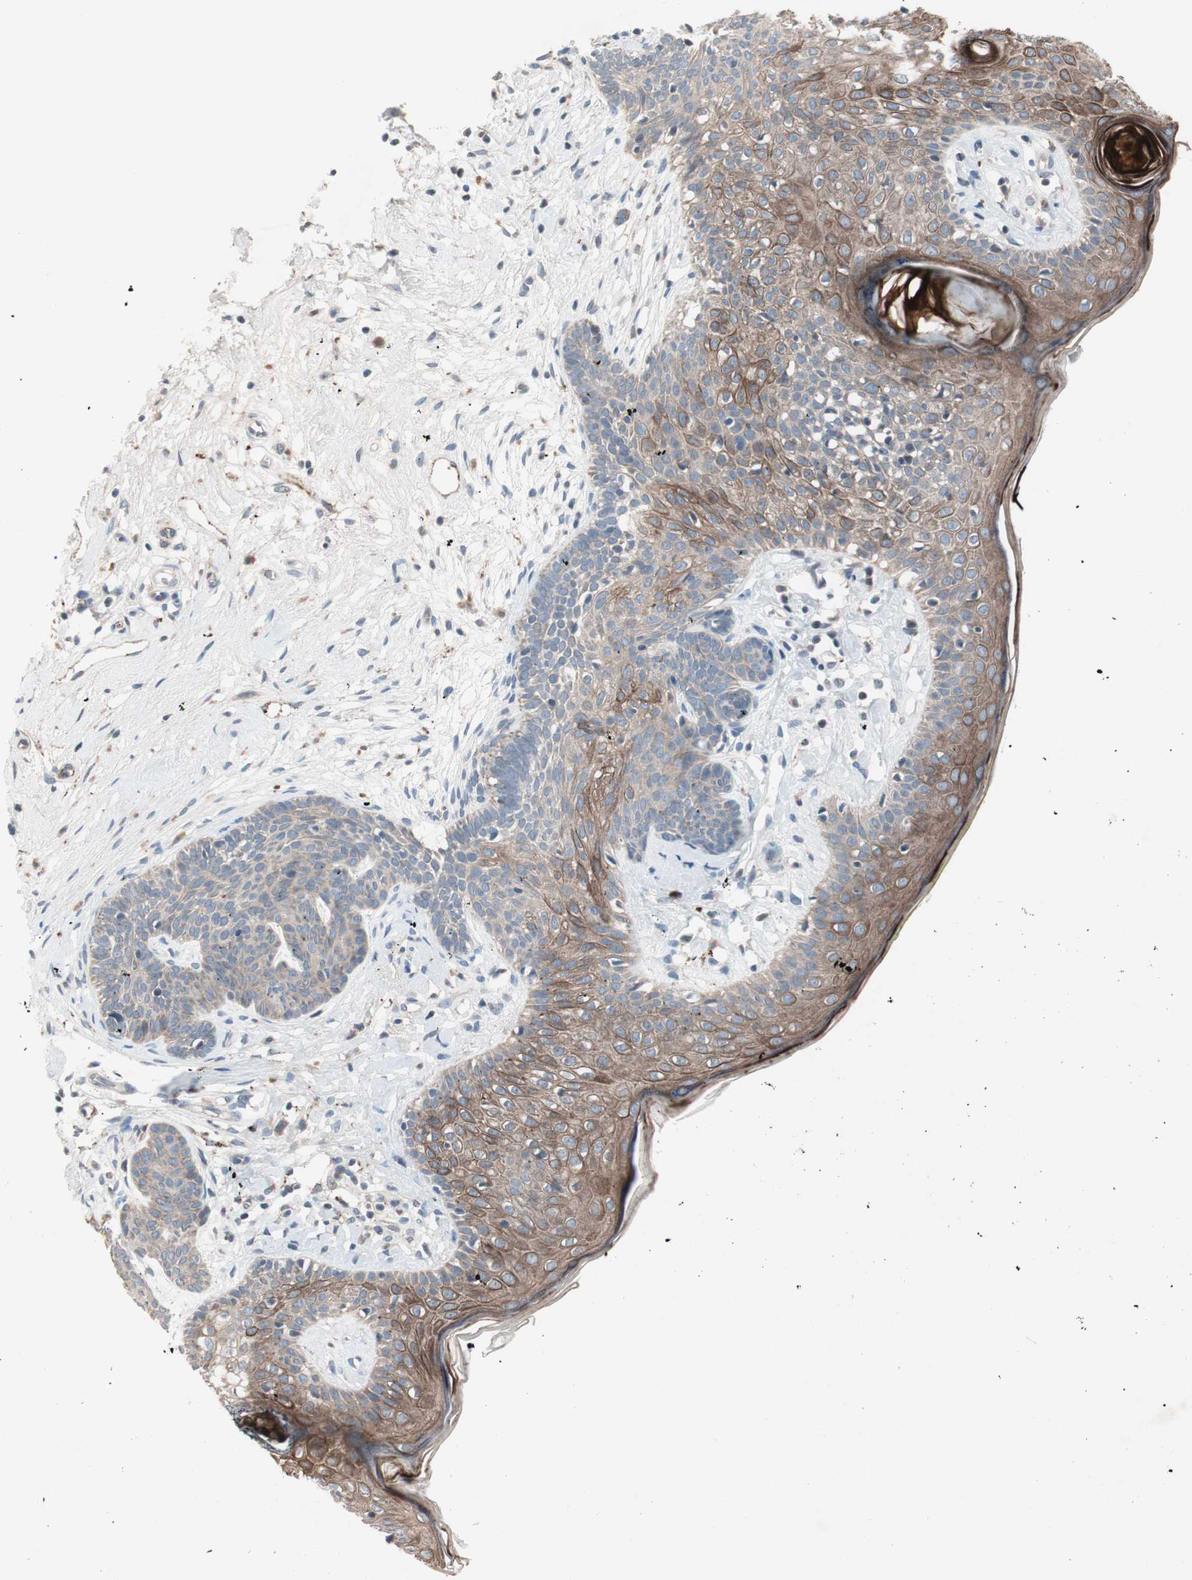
{"staining": {"intensity": "weak", "quantity": "25%-75%", "location": "cytoplasmic/membranous"}, "tissue": "skin cancer", "cell_type": "Tumor cells", "image_type": "cancer", "snomed": [{"axis": "morphology", "description": "Developmental malformation"}, {"axis": "morphology", "description": "Basal cell carcinoma"}, {"axis": "topography", "description": "Skin"}], "caption": "A low amount of weak cytoplasmic/membranous staining is seen in approximately 25%-75% of tumor cells in skin basal cell carcinoma tissue. The staining is performed using DAB (3,3'-diaminobenzidine) brown chromogen to label protein expression. The nuclei are counter-stained blue using hematoxylin.", "gene": "FGFR4", "patient": {"sex": "female", "age": 62}}